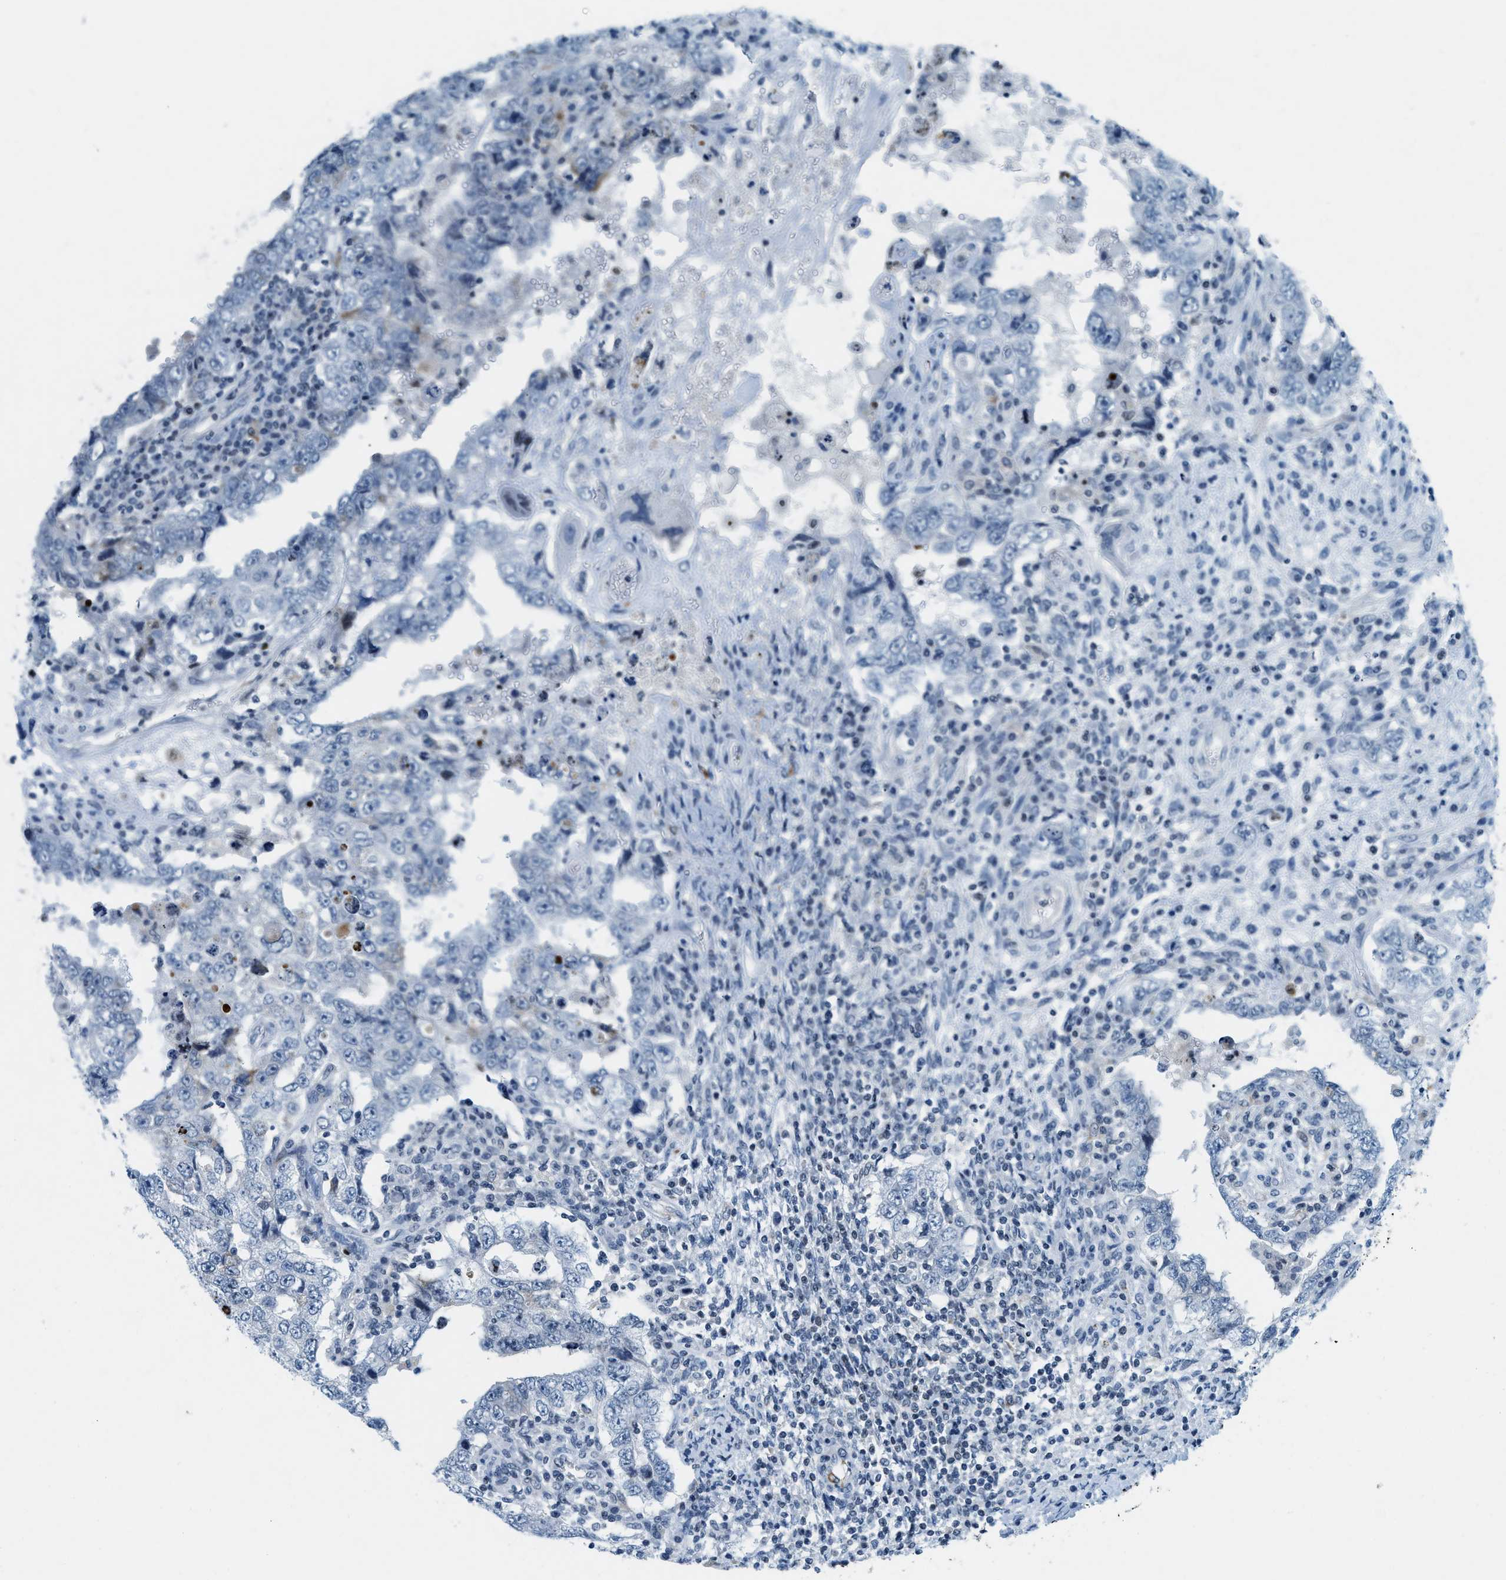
{"staining": {"intensity": "negative", "quantity": "none", "location": "none"}, "tissue": "testis cancer", "cell_type": "Tumor cells", "image_type": "cancer", "snomed": [{"axis": "morphology", "description": "Carcinoma, Embryonal, NOS"}, {"axis": "topography", "description": "Testis"}], "caption": "Immunohistochemical staining of human testis cancer (embryonal carcinoma) shows no significant positivity in tumor cells.", "gene": "UVRAG", "patient": {"sex": "male", "age": 26}}